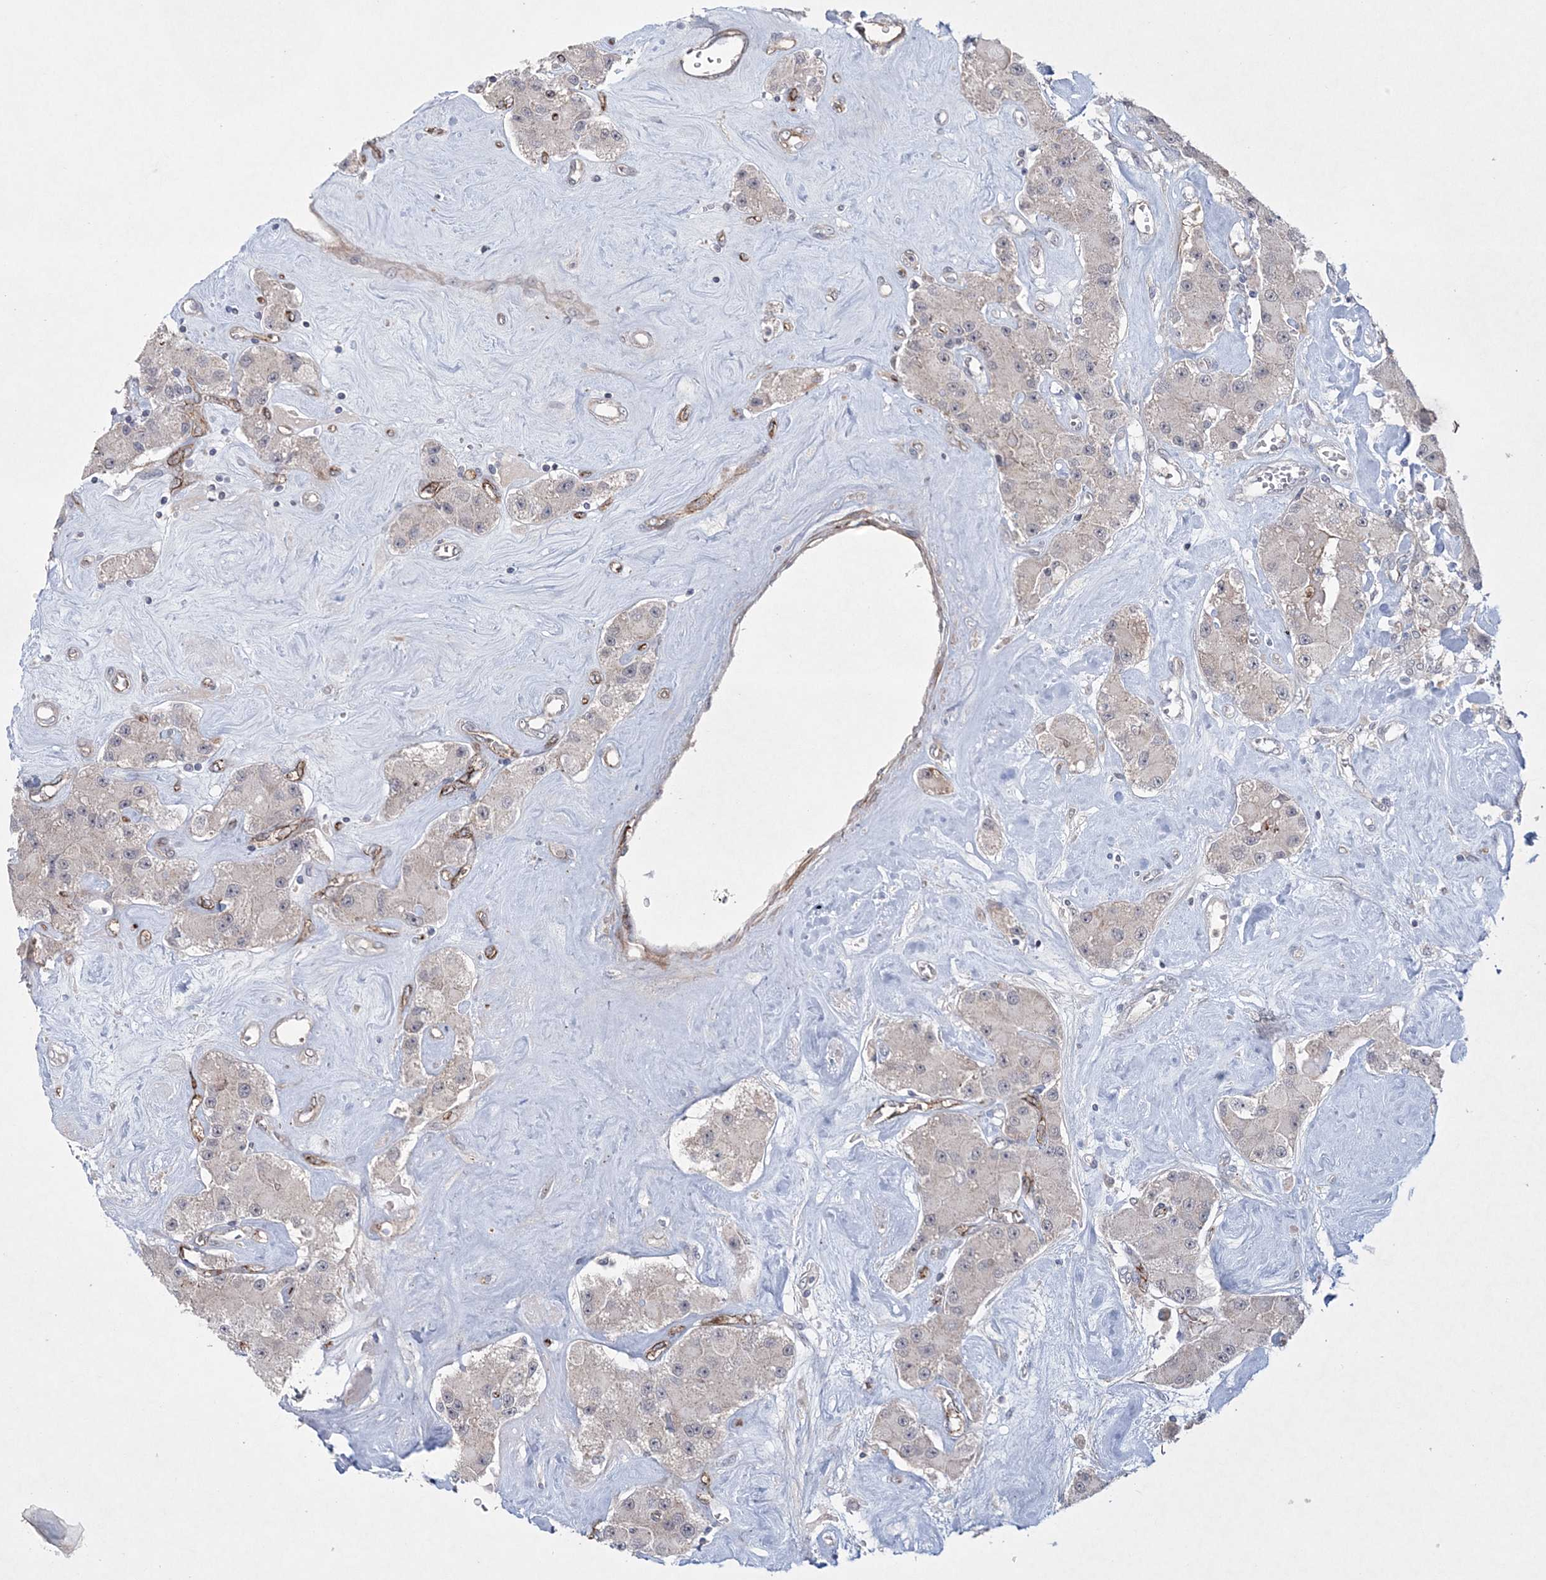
{"staining": {"intensity": "negative", "quantity": "none", "location": "none"}, "tissue": "carcinoid", "cell_type": "Tumor cells", "image_type": "cancer", "snomed": [{"axis": "morphology", "description": "Carcinoid, malignant, NOS"}, {"axis": "topography", "description": "Pancreas"}], "caption": "This micrograph is of carcinoid stained with immunohistochemistry (IHC) to label a protein in brown with the nuclei are counter-stained blue. There is no expression in tumor cells.", "gene": "DPCD", "patient": {"sex": "male", "age": 41}}